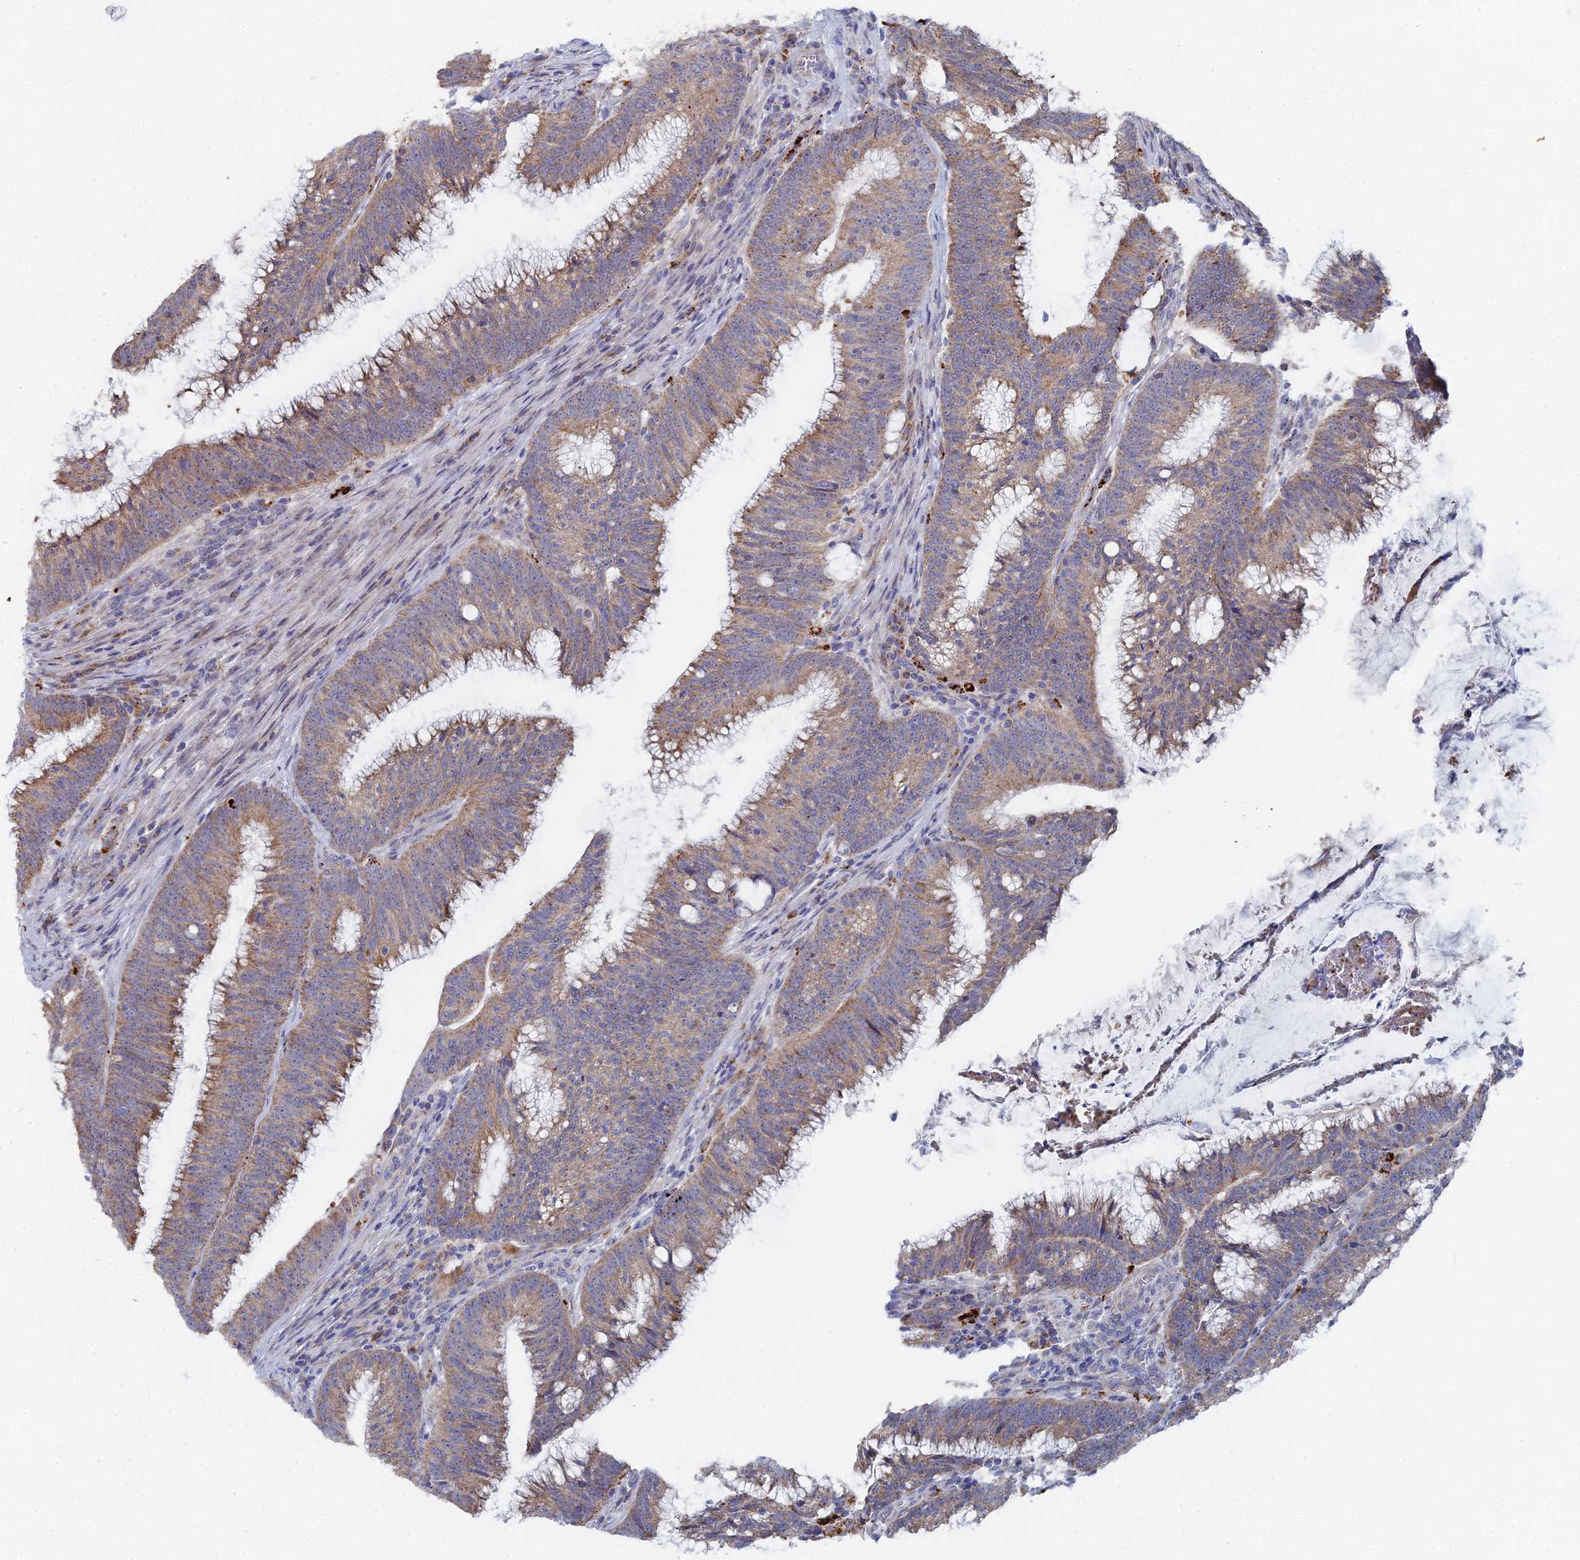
{"staining": {"intensity": "moderate", "quantity": ">75%", "location": "cytoplasmic/membranous"}, "tissue": "colorectal cancer", "cell_type": "Tumor cells", "image_type": "cancer", "snomed": [{"axis": "morphology", "description": "Adenocarcinoma, NOS"}, {"axis": "topography", "description": "Rectum"}], "caption": "A brown stain highlights moderate cytoplasmic/membranous staining of a protein in human colorectal cancer tumor cells. (Stains: DAB (3,3'-diaminobenzidine) in brown, nuclei in blue, Microscopy: brightfield microscopy at high magnification).", "gene": "MPC1", "patient": {"sex": "female", "age": 77}}